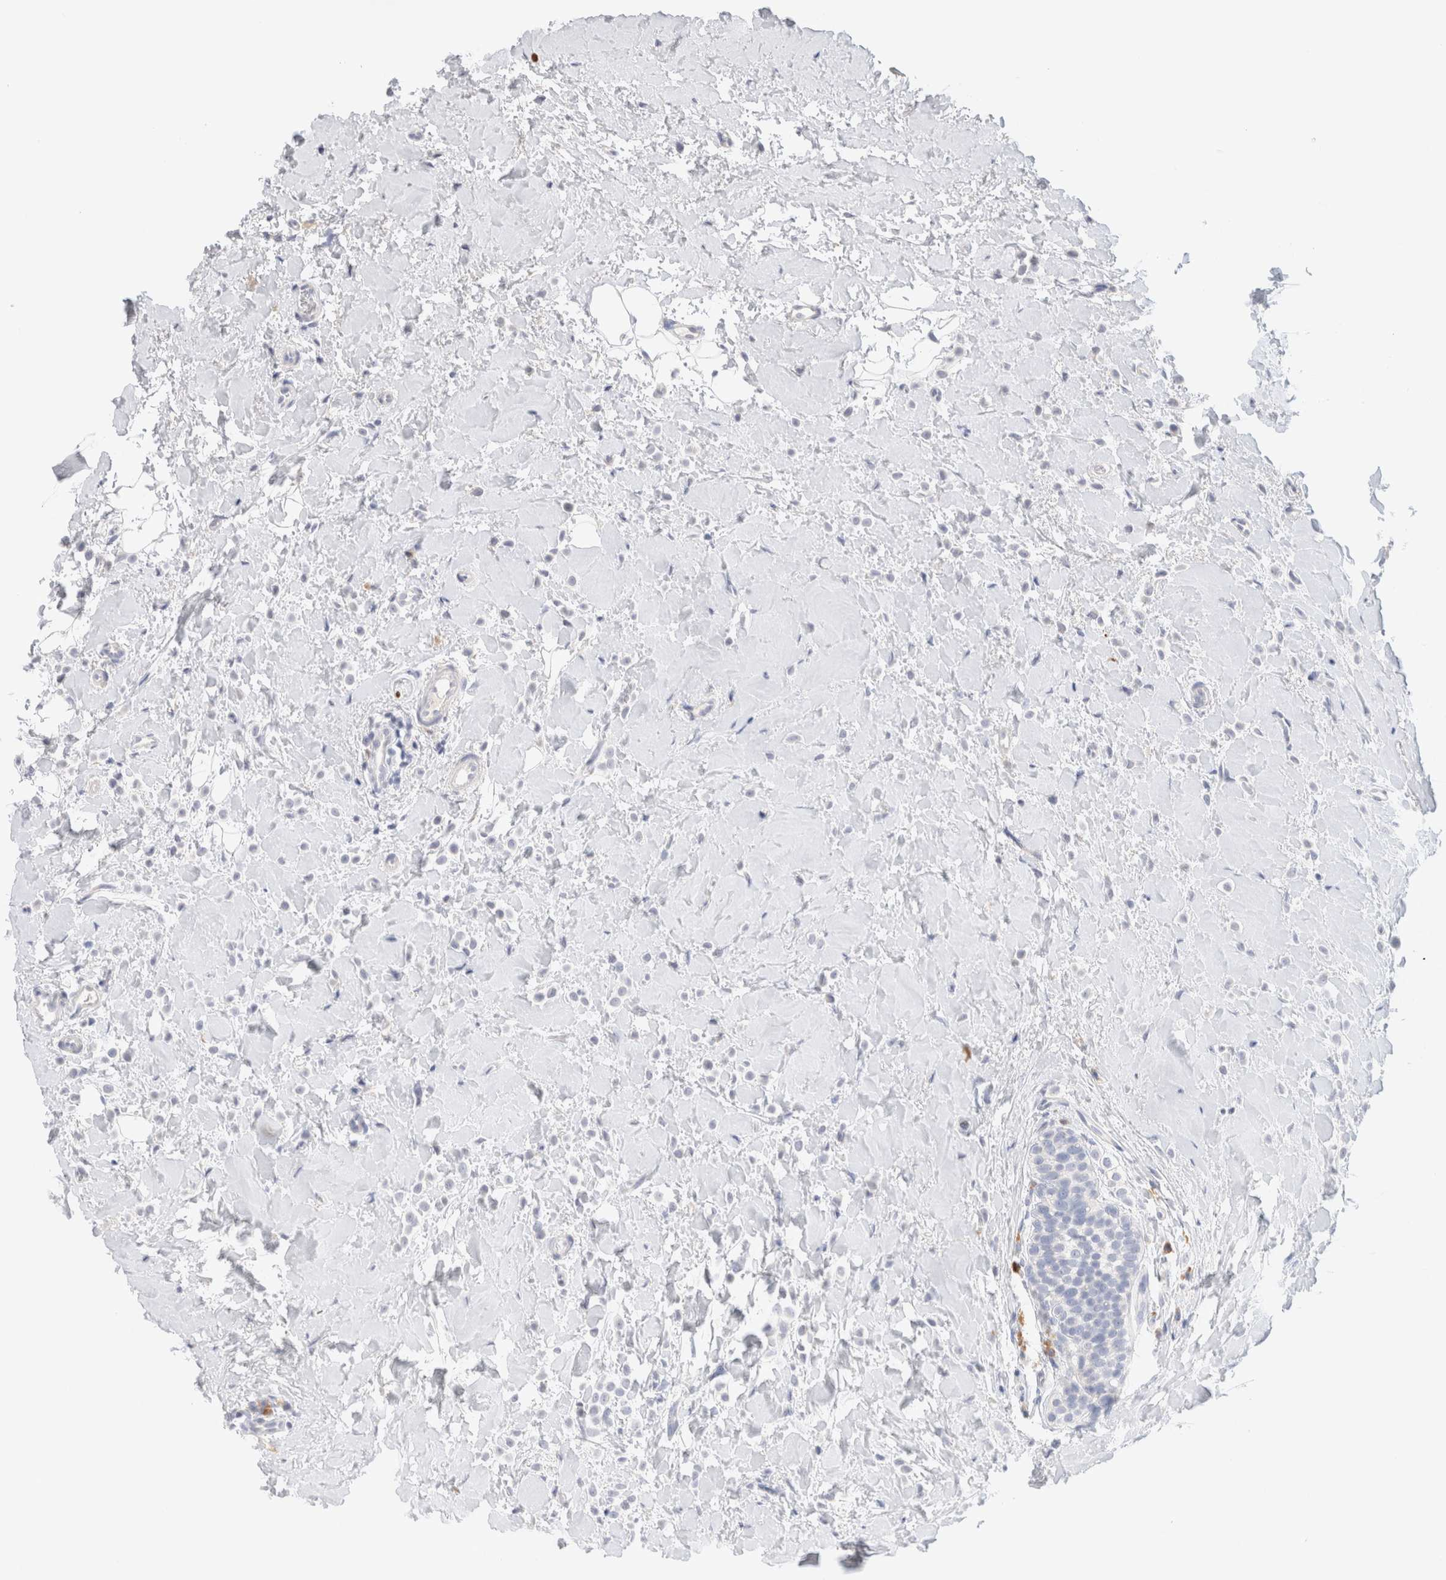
{"staining": {"intensity": "negative", "quantity": "none", "location": "none"}, "tissue": "breast cancer", "cell_type": "Tumor cells", "image_type": "cancer", "snomed": [{"axis": "morphology", "description": "Normal tissue, NOS"}, {"axis": "morphology", "description": "Lobular carcinoma"}, {"axis": "topography", "description": "Breast"}], "caption": "Immunohistochemical staining of human breast cancer displays no significant expression in tumor cells.", "gene": "GADD45G", "patient": {"sex": "female", "age": 50}}